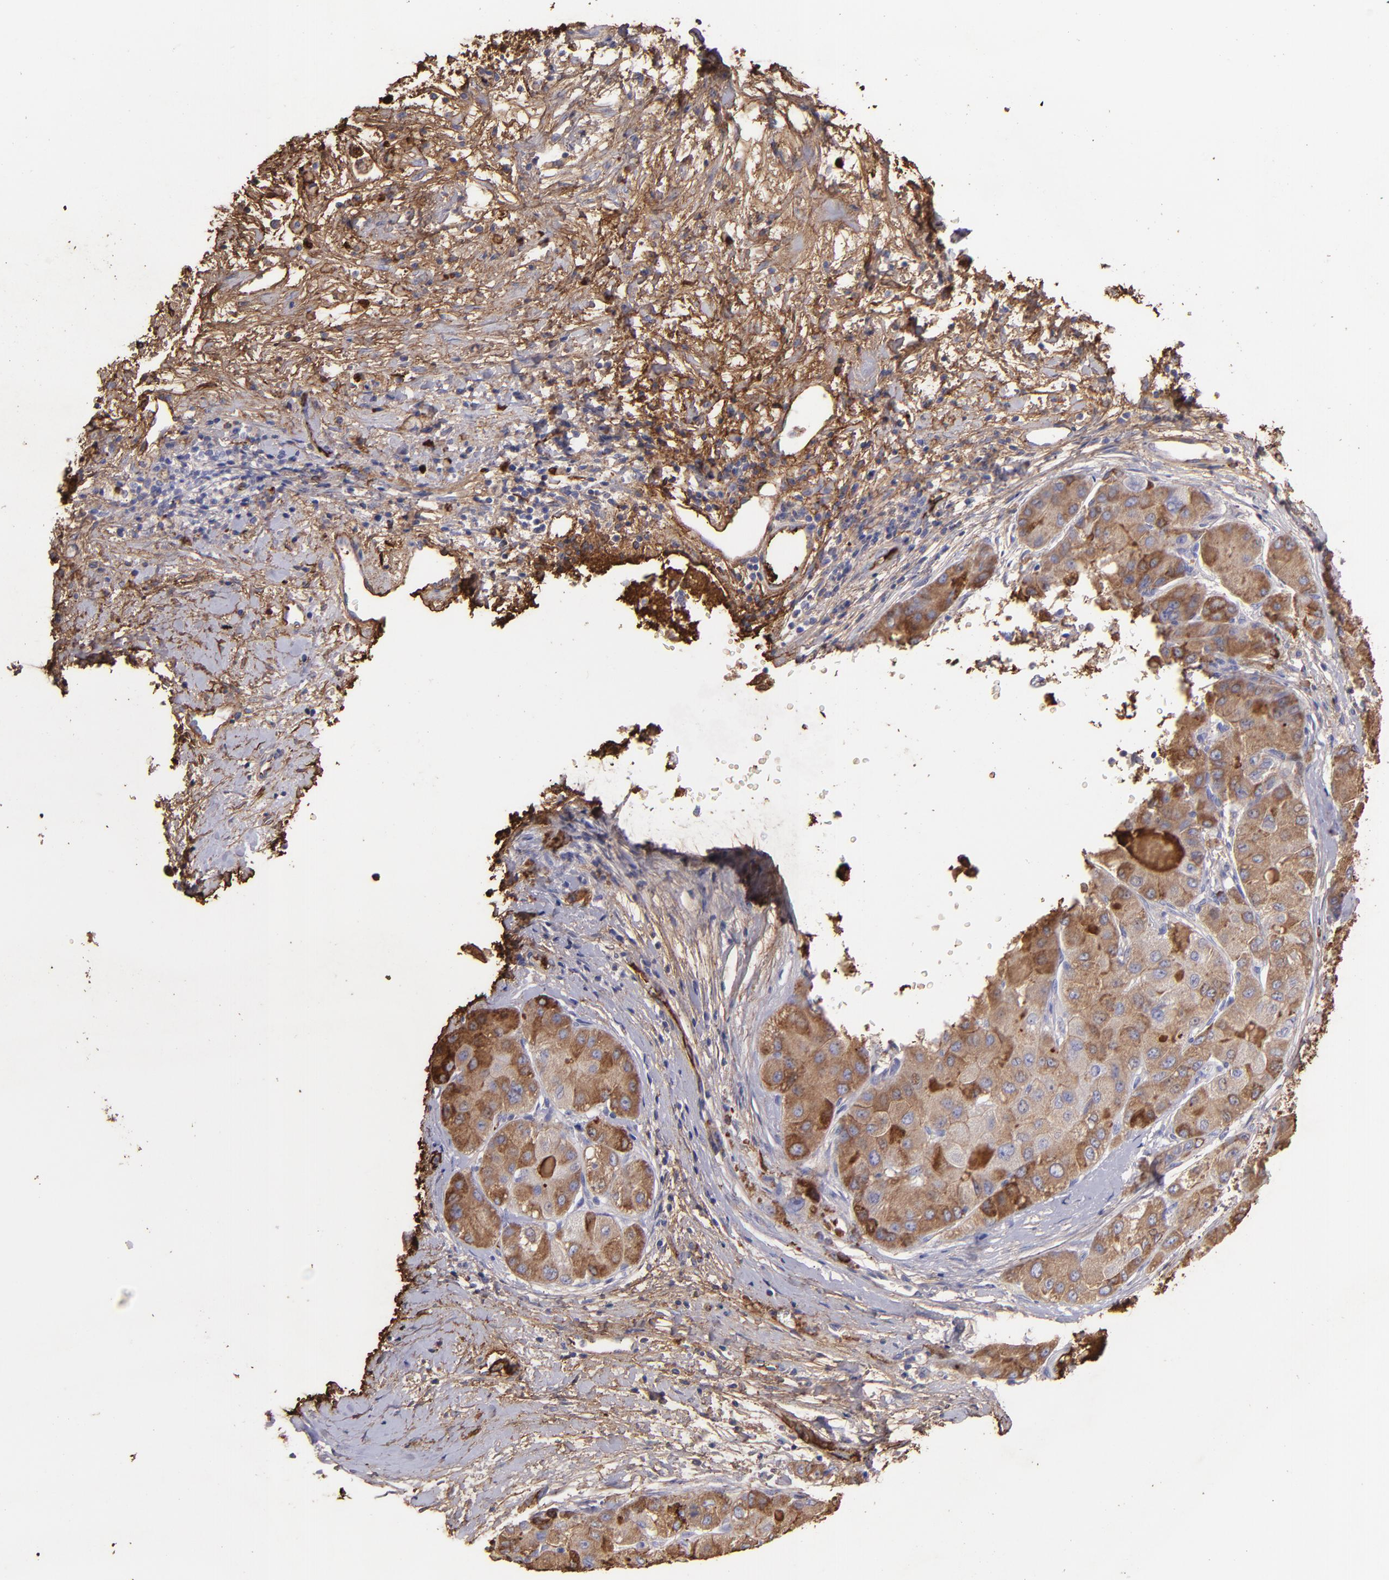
{"staining": {"intensity": "moderate", "quantity": ">75%", "location": "cytoplasmic/membranous"}, "tissue": "liver cancer", "cell_type": "Tumor cells", "image_type": "cancer", "snomed": [{"axis": "morphology", "description": "Carcinoma, Hepatocellular, NOS"}, {"axis": "topography", "description": "Liver"}], "caption": "Immunohistochemistry (IHC) of liver cancer demonstrates medium levels of moderate cytoplasmic/membranous expression in about >75% of tumor cells.", "gene": "FGB", "patient": {"sex": "male", "age": 80}}